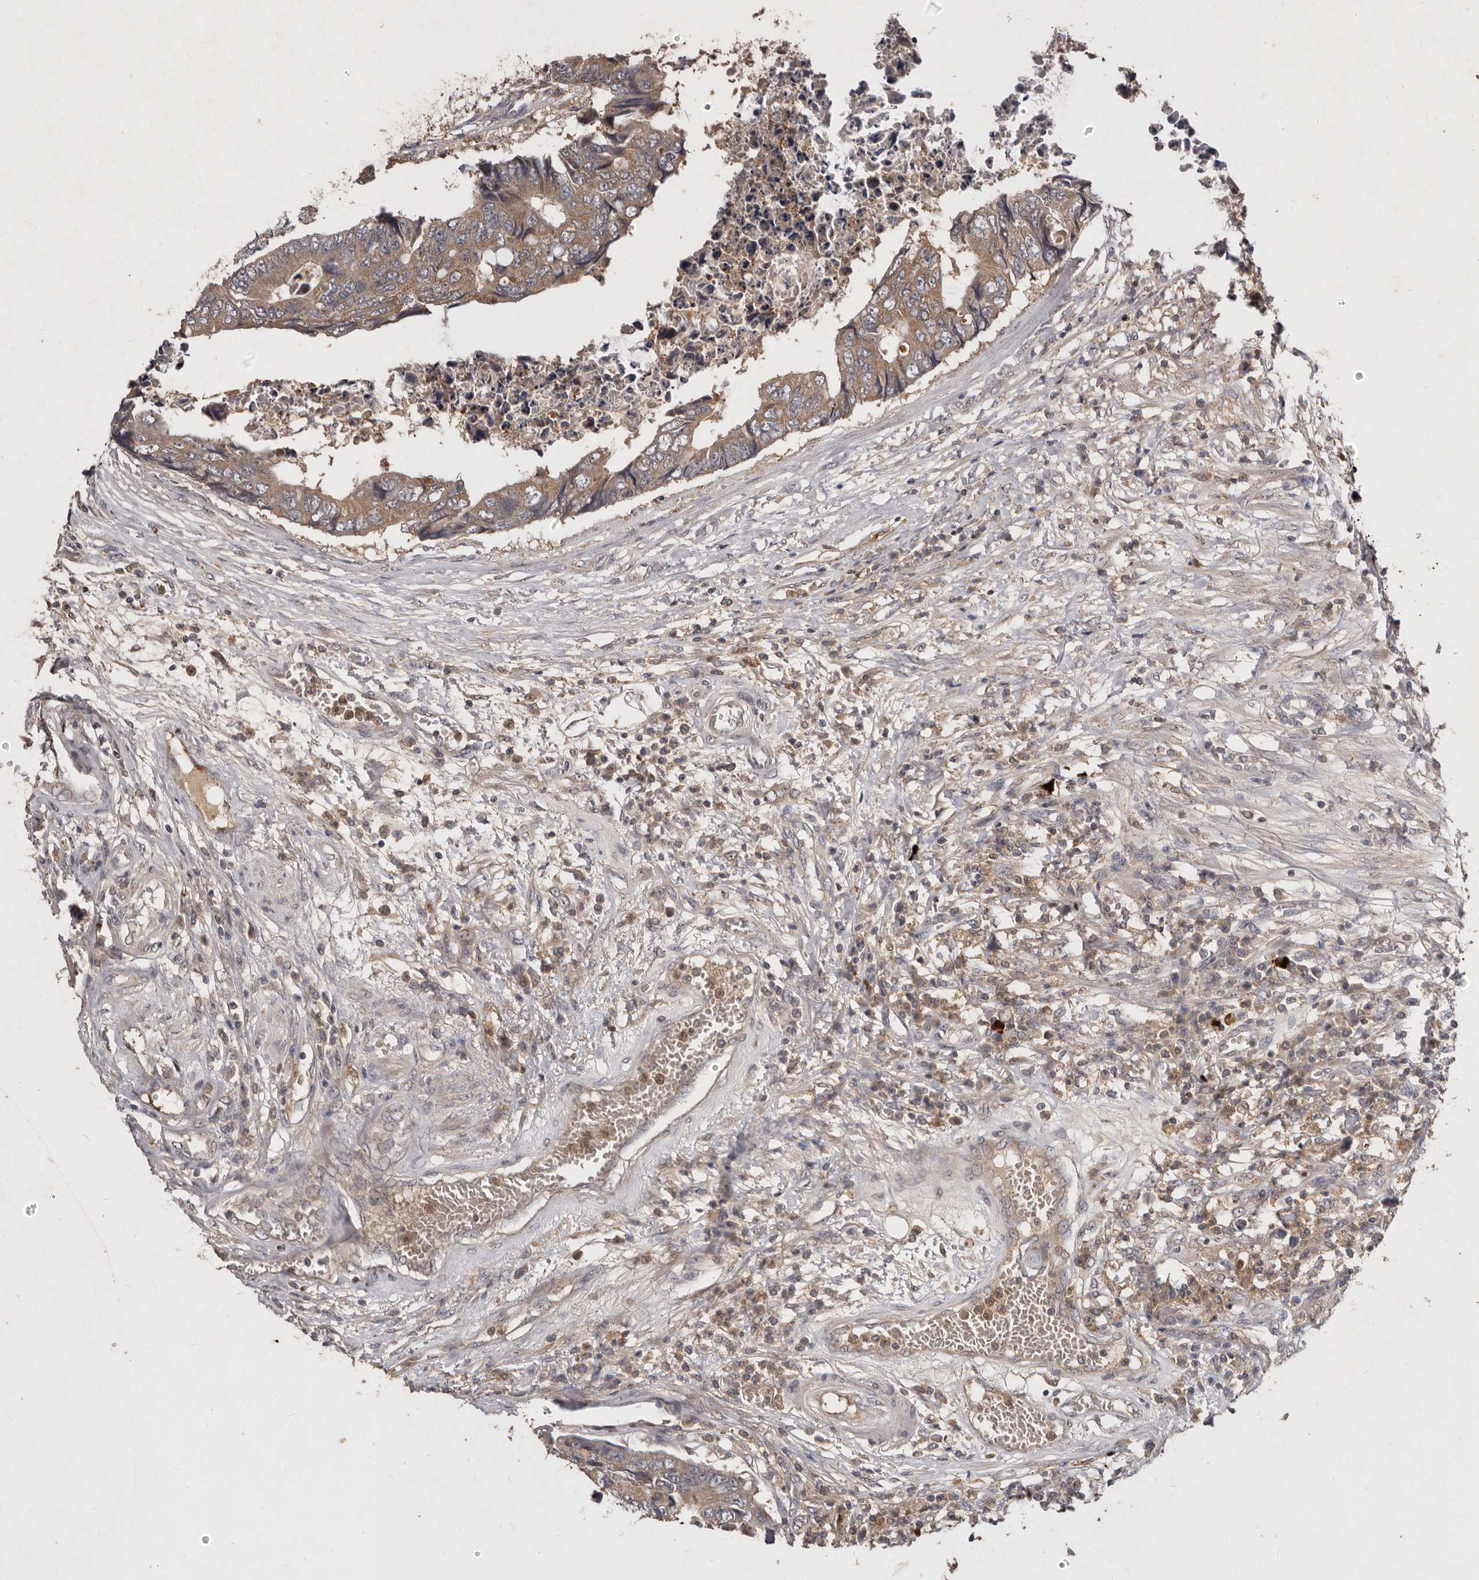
{"staining": {"intensity": "moderate", "quantity": ">75%", "location": "cytoplasmic/membranous"}, "tissue": "colorectal cancer", "cell_type": "Tumor cells", "image_type": "cancer", "snomed": [{"axis": "morphology", "description": "Adenocarcinoma, NOS"}, {"axis": "topography", "description": "Rectum"}], "caption": "Adenocarcinoma (colorectal) stained with immunohistochemistry reveals moderate cytoplasmic/membranous staining in approximately >75% of tumor cells.", "gene": "EDEM1", "patient": {"sex": "male", "age": 84}}